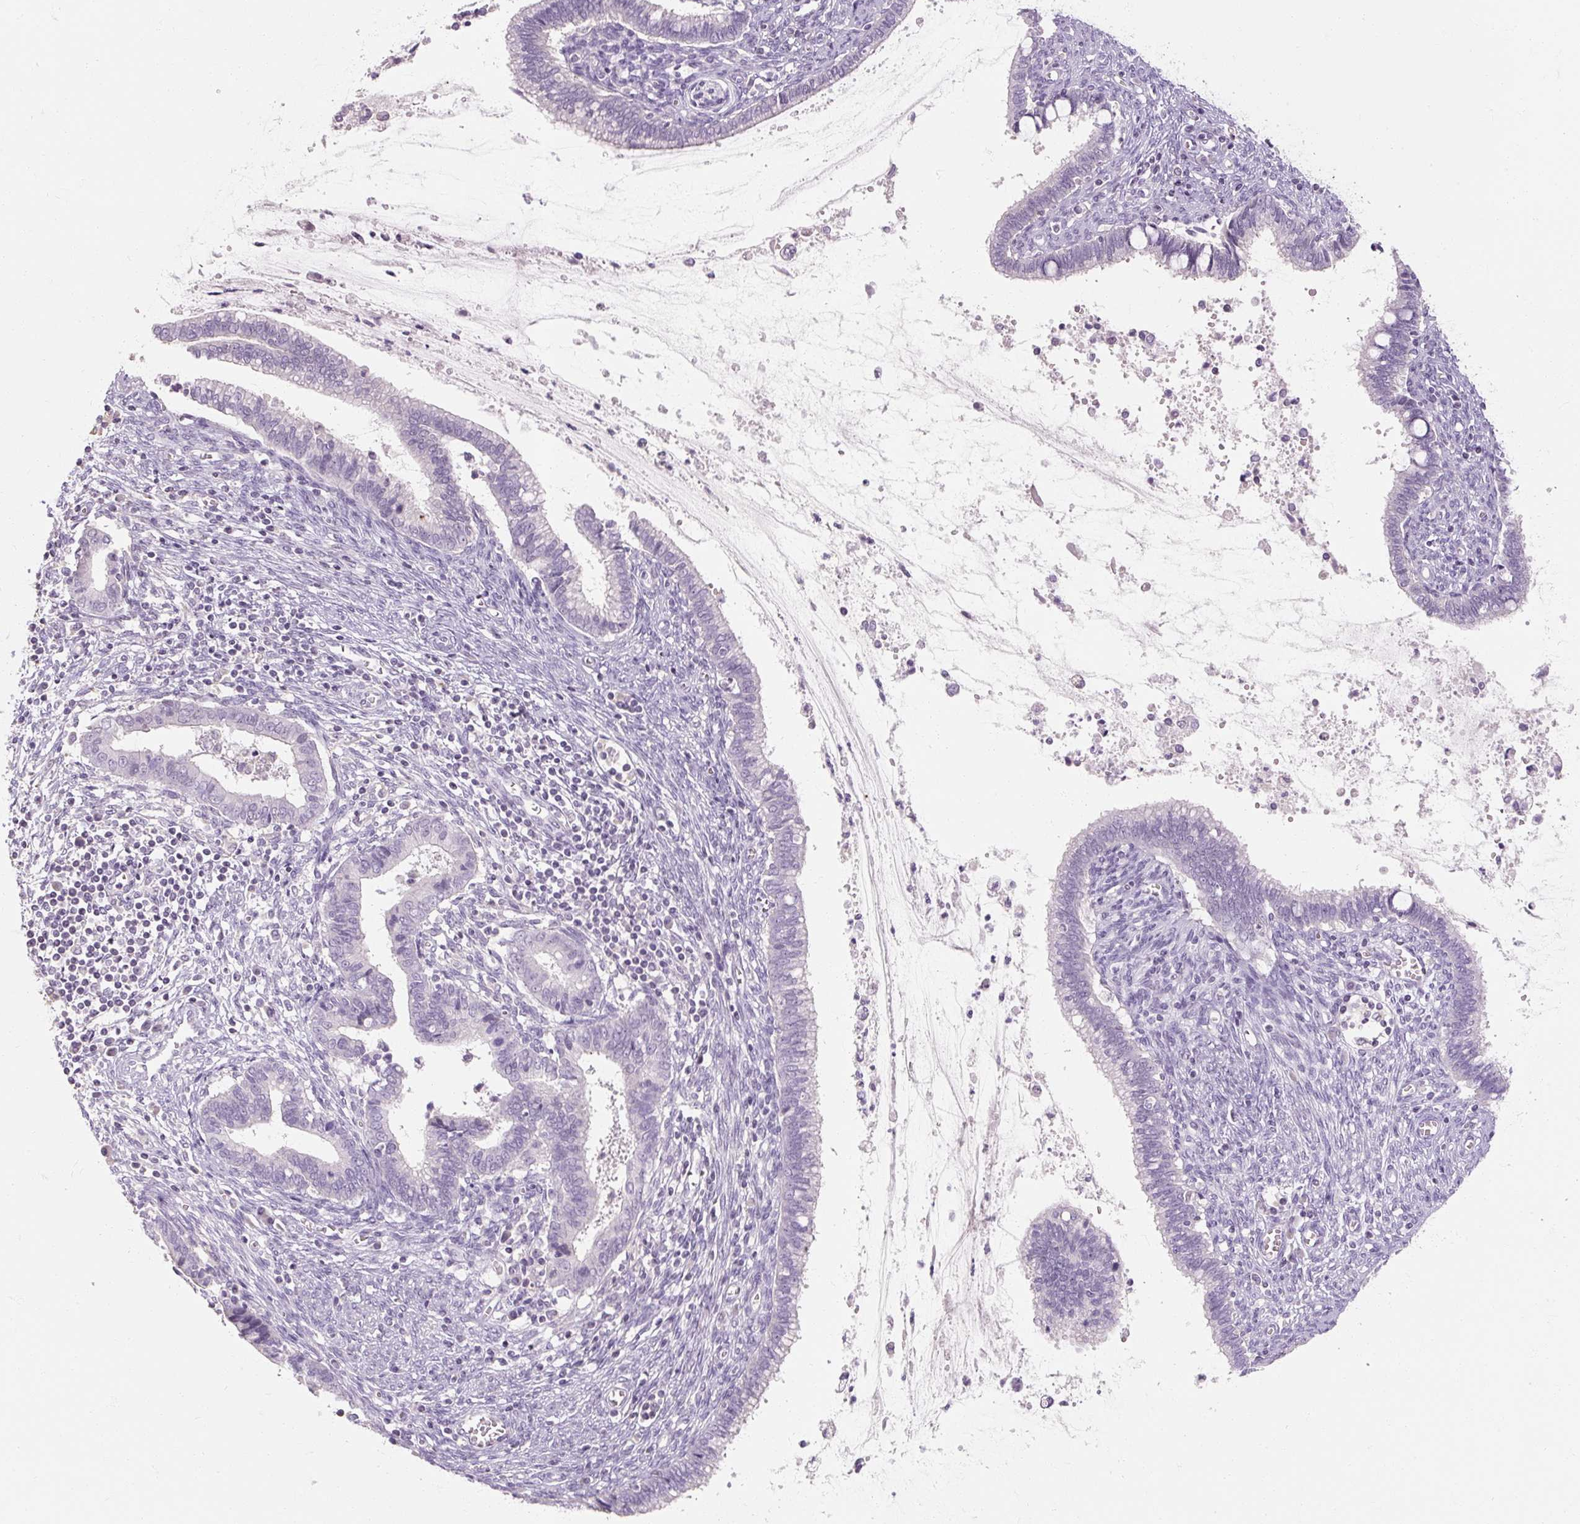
{"staining": {"intensity": "negative", "quantity": "none", "location": "none"}, "tissue": "cervical cancer", "cell_type": "Tumor cells", "image_type": "cancer", "snomed": [{"axis": "morphology", "description": "Adenocarcinoma, NOS"}, {"axis": "topography", "description": "Cervix"}], "caption": "The photomicrograph exhibits no staining of tumor cells in cervical cancer (adenocarcinoma). The staining was performed using DAB to visualize the protein expression in brown, while the nuclei were stained in blue with hematoxylin (Magnification: 20x).", "gene": "NFE2L3", "patient": {"sex": "female", "age": 44}}